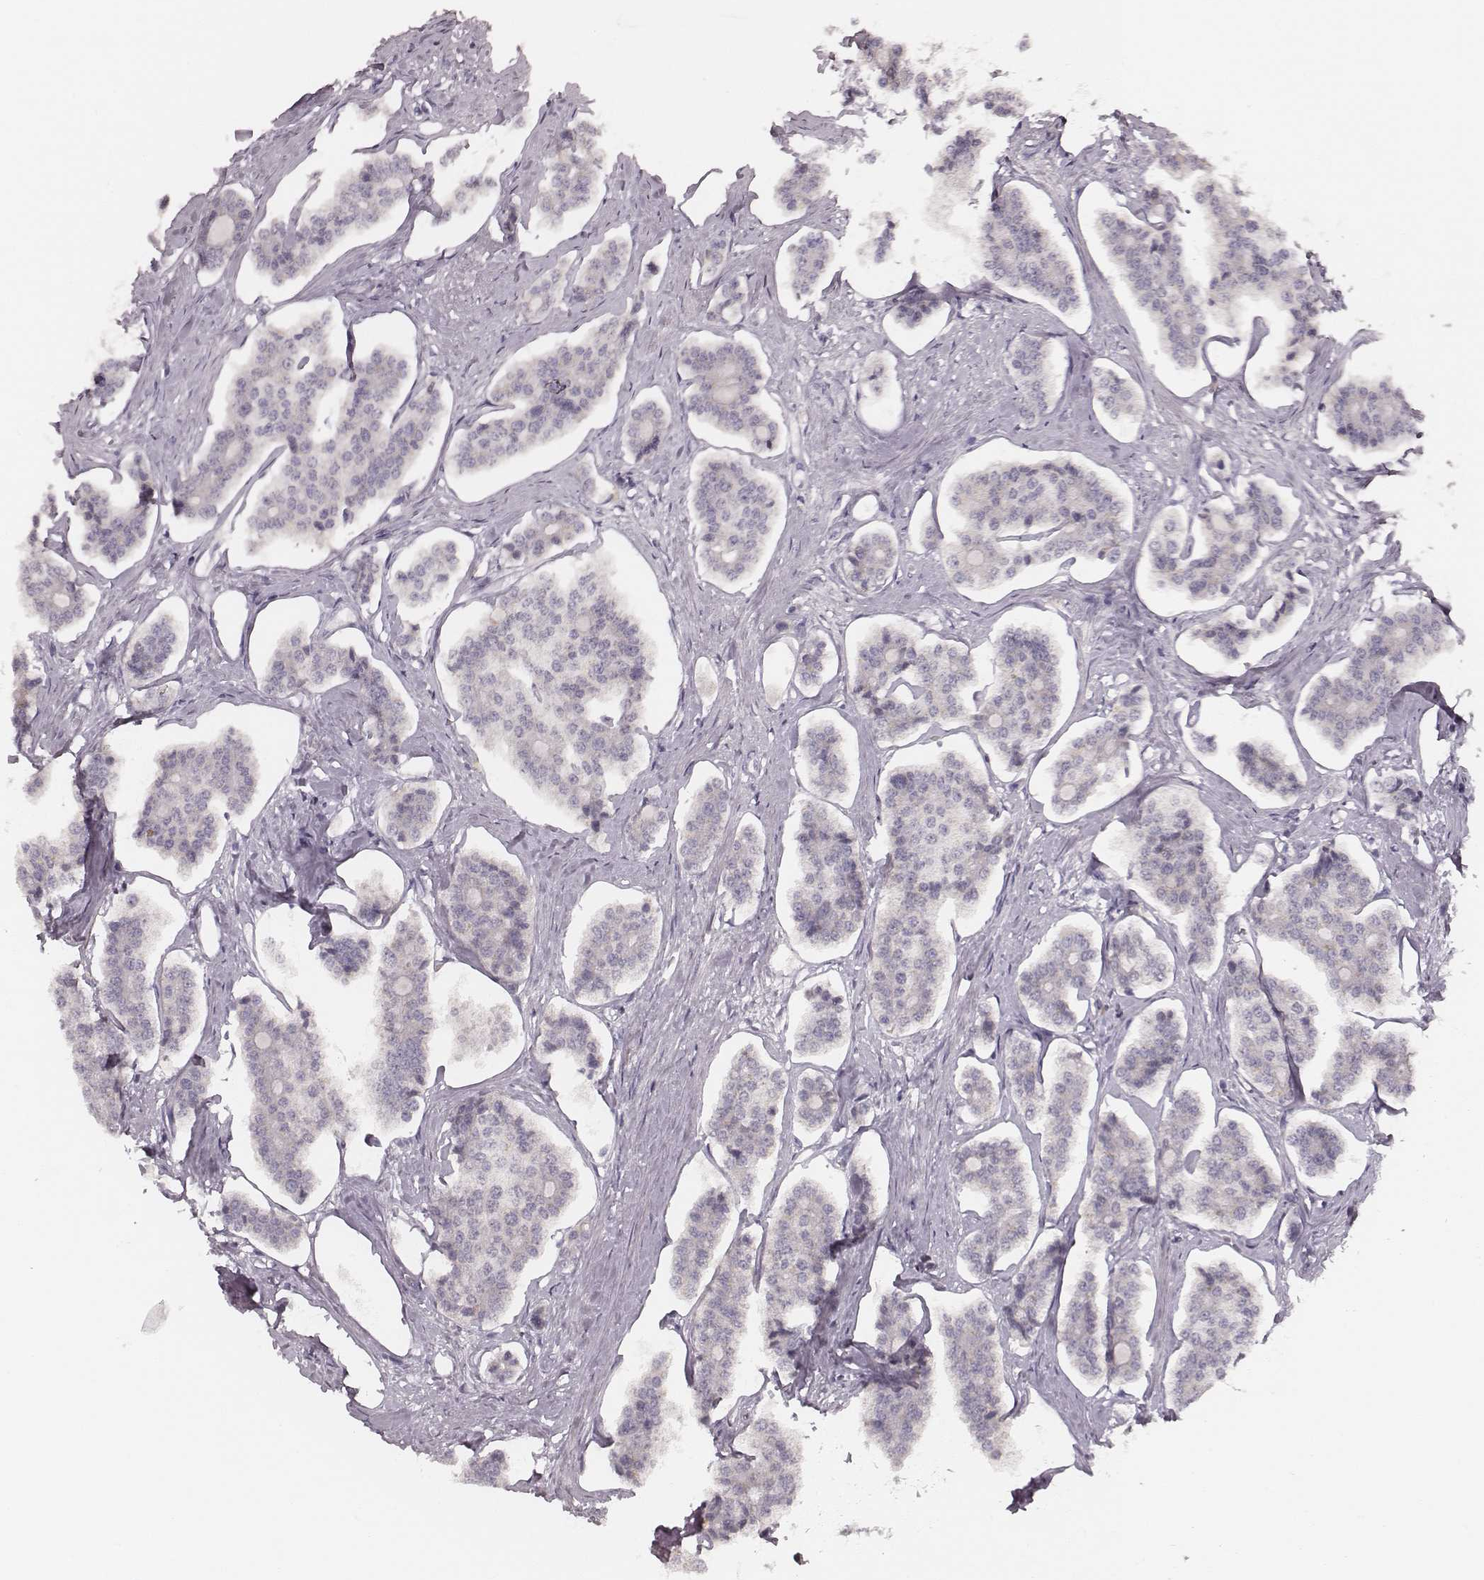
{"staining": {"intensity": "negative", "quantity": "none", "location": "none"}, "tissue": "carcinoid", "cell_type": "Tumor cells", "image_type": "cancer", "snomed": [{"axis": "morphology", "description": "Carcinoid, malignant, NOS"}, {"axis": "topography", "description": "Small intestine"}], "caption": "Immunohistochemical staining of malignant carcinoid demonstrates no significant expression in tumor cells.", "gene": "LY6K", "patient": {"sex": "female", "age": 65}}